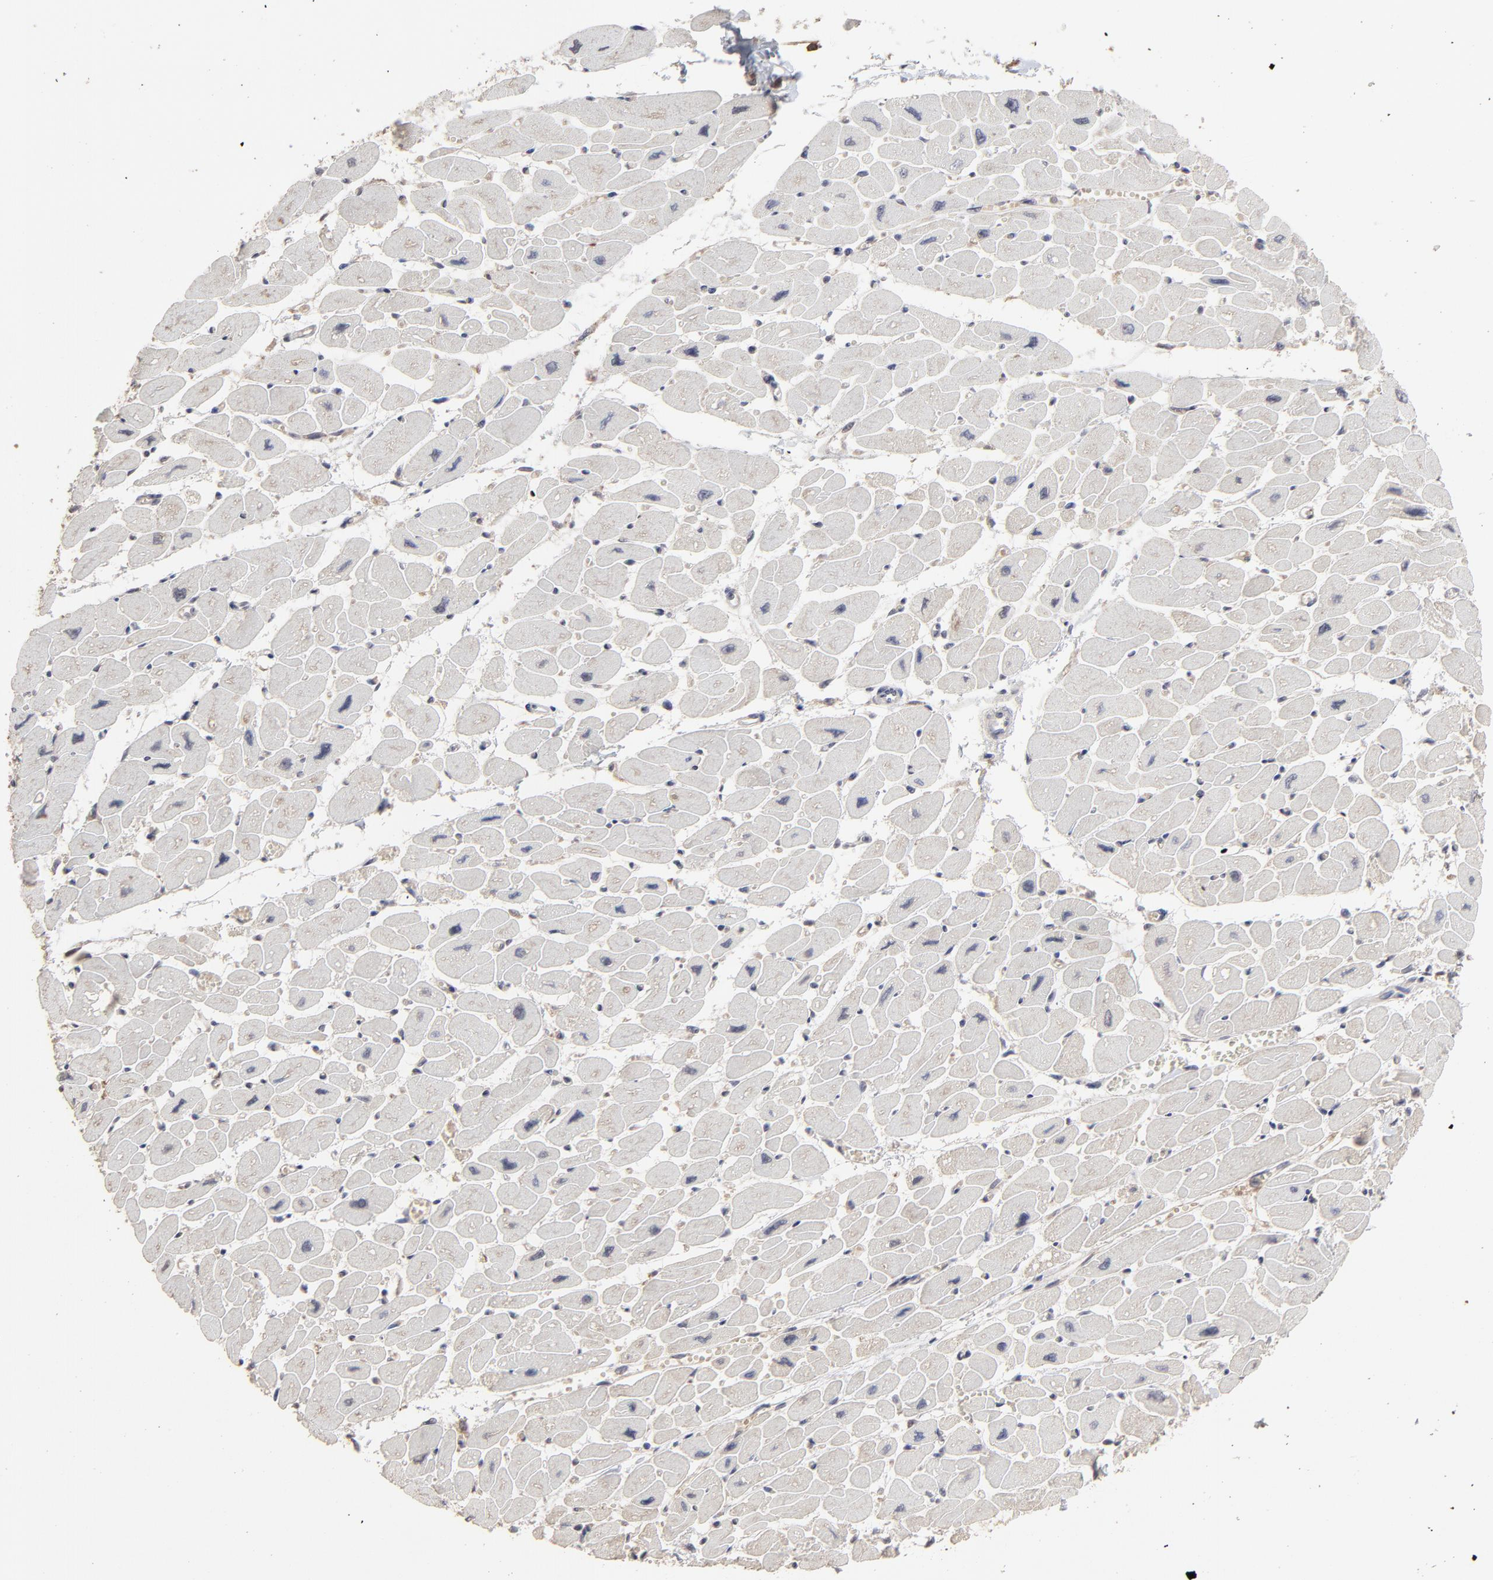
{"staining": {"intensity": "weak", "quantity": "25%-75%", "location": "cytoplasmic/membranous"}, "tissue": "heart muscle", "cell_type": "Cardiomyocytes", "image_type": "normal", "snomed": [{"axis": "morphology", "description": "Normal tissue, NOS"}, {"axis": "topography", "description": "Heart"}], "caption": "The image exhibits immunohistochemical staining of benign heart muscle. There is weak cytoplasmic/membranous staining is present in approximately 25%-75% of cardiomyocytes.", "gene": "VPREB3", "patient": {"sex": "female", "age": 54}}